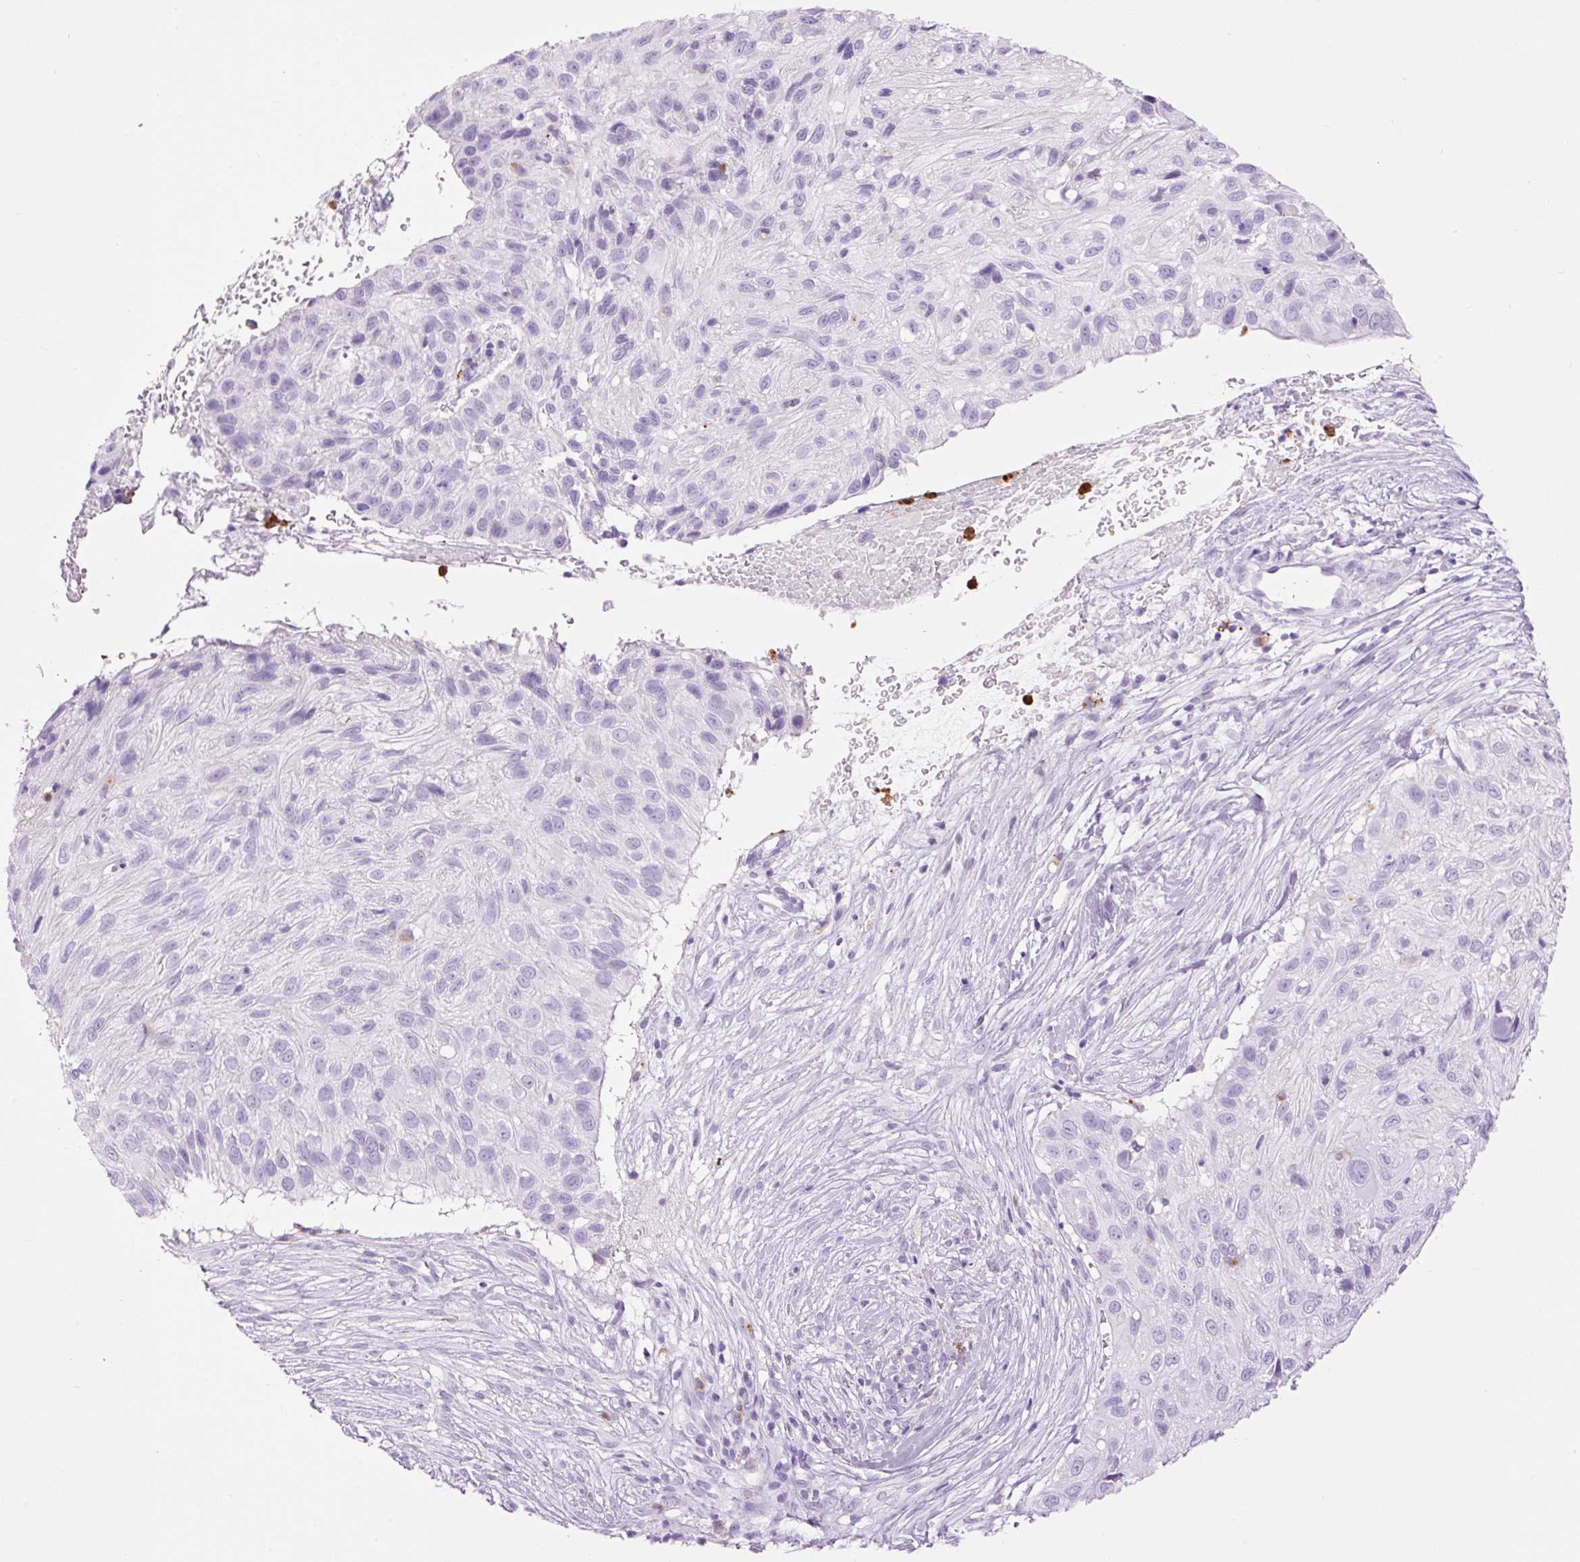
{"staining": {"intensity": "negative", "quantity": "none", "location": "none"}, "tissue": "skin cancer", "cell_type": "Tumor cells", "image_type": "cancer", "snomed": [{"axis": "morphology", "description": "Squamous cell carcinoma, NOS"}, {"axis": "topography", "description": "Skin"}], "caption": "Immunohistochemistry (IHC) of human skin squamous cell carcinoma demonstrates no positivity in tumor cells.", "gene": "LYZ", "patient": {"sex": "male", "age": 82}}